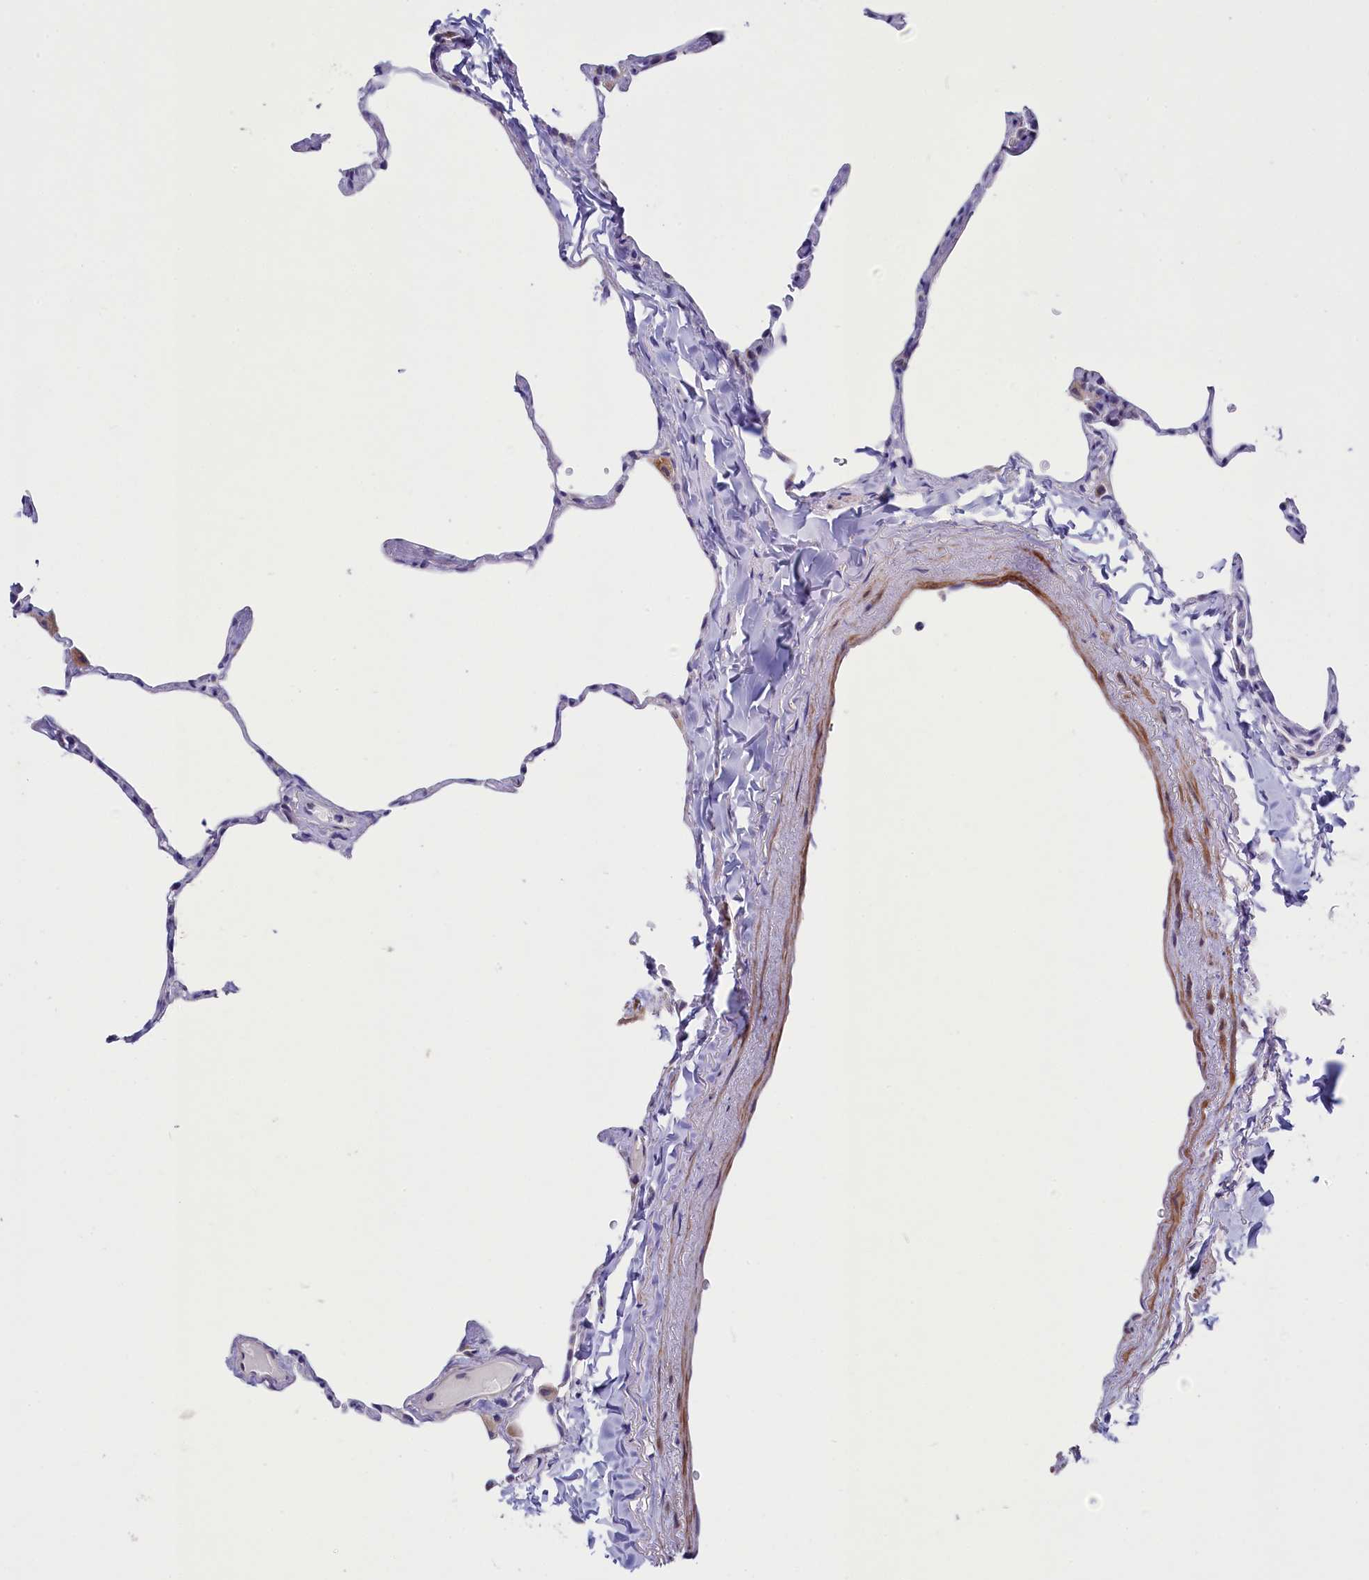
{"staining": {"intensity": "negative", "quantity": "none", "location": "none"}, "tissue": "lung", "cell_type": "Alveolar cells", "image_type": "normal", "snomed": [{"axis": "morphology", "description": "Normal tissue, NOS"}, {"axis": "topography", "description": "Lung"}], "caption": "High power microscopy histopathology image of an immunohistochemistry (IHC) photomicrograph of unremarkable lung, revealing no significant positivity in alveolar cells.", "gene": "SCD5", "patient": {"sex": "male", "age": 65}}